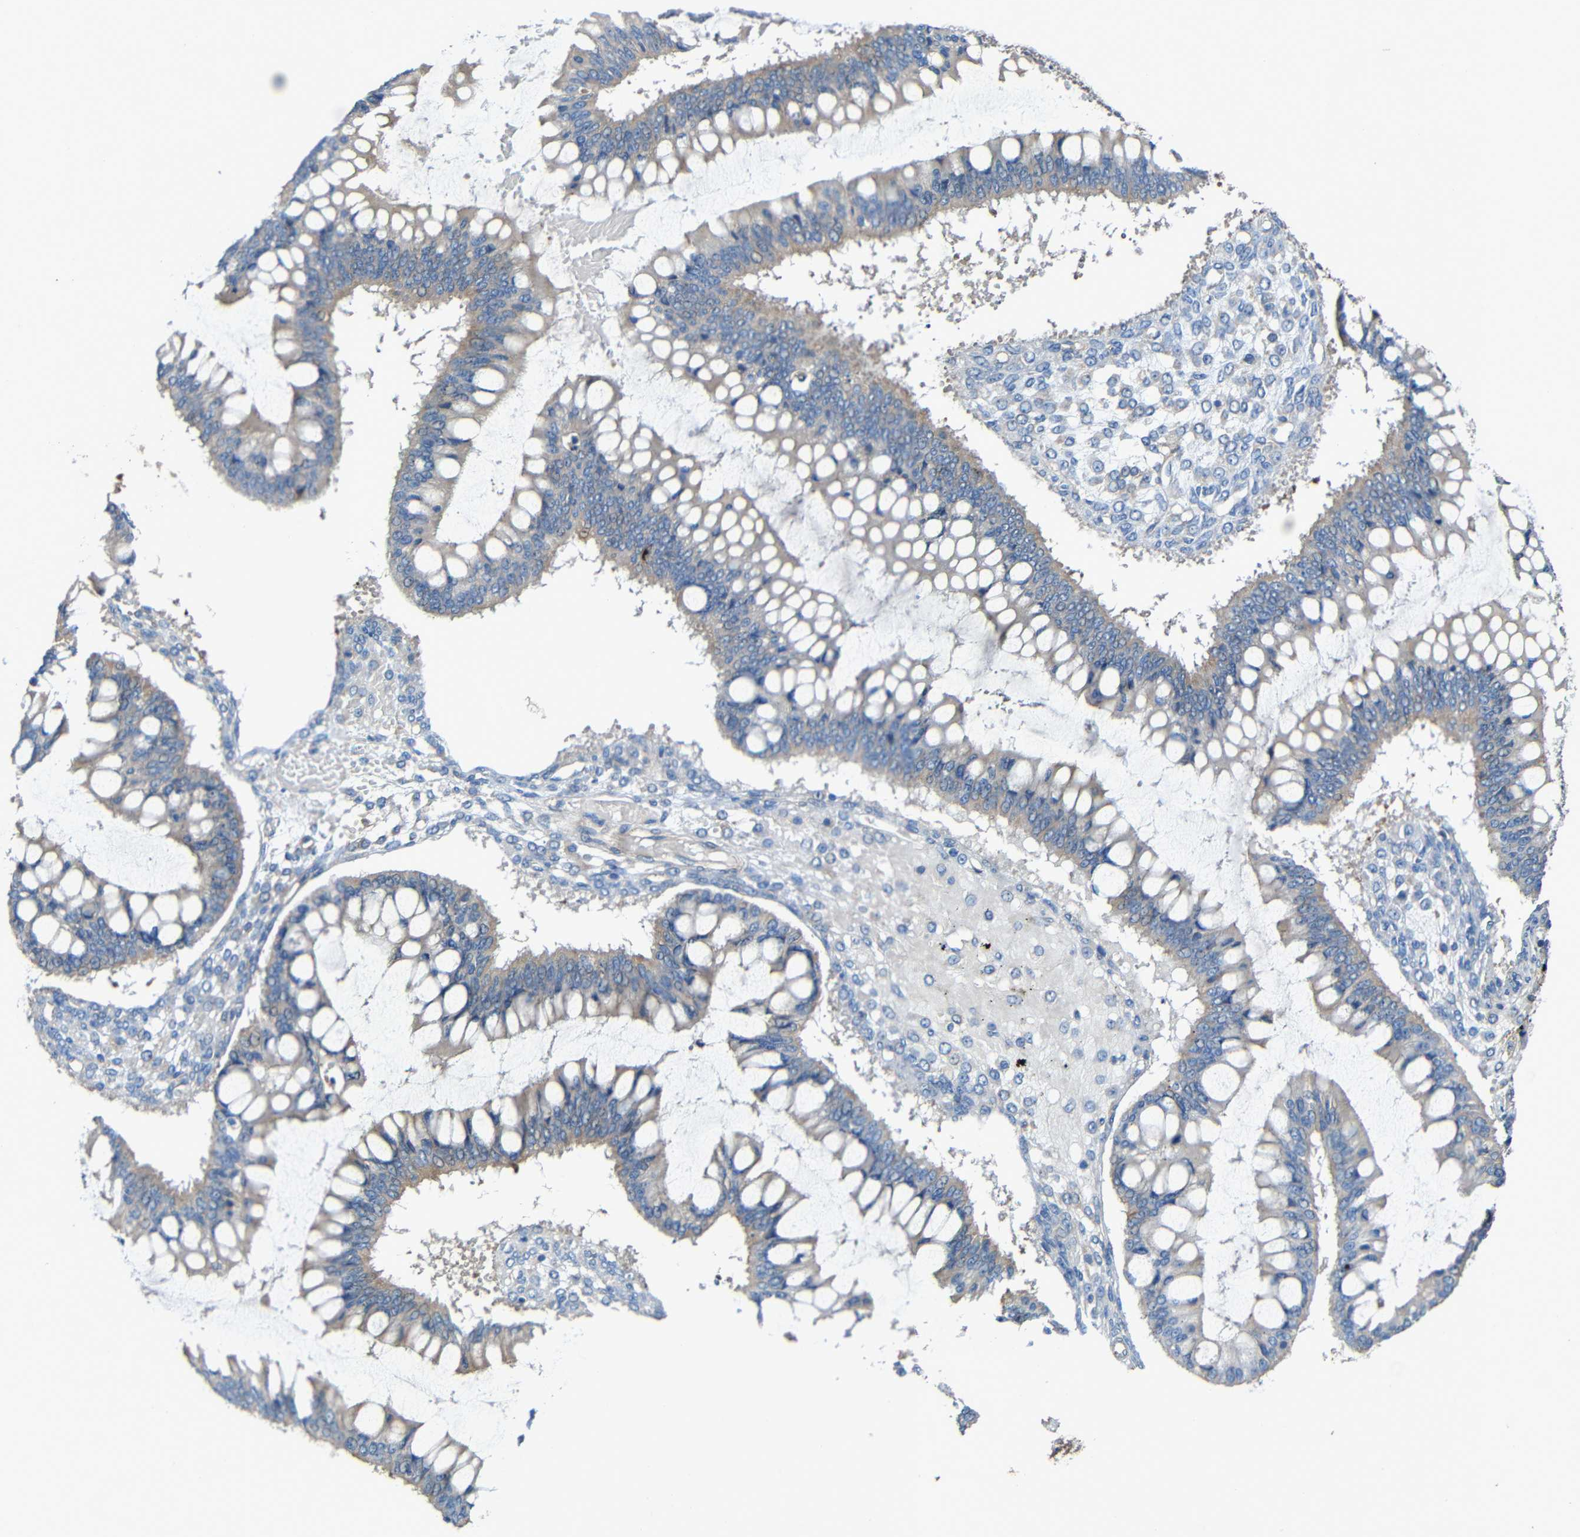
{"staining": {"intensity": "weak", "quantity": "<25%", "location": "cytoplasmic/membranous"}, "tissue": "ovarian cancer", "cell_type": "Tumor cells", "image_type": "cancer", "snomed": [{"axis": "morphology", "description": "Cystadenocarcinoma, mucinous, NOS"}, {"axis": "topography", "description": "Ovary"}], "caption": "A micrograph of human ovarian cancer is negative for staining in tumor cells.", "gene": "RHOT2", "patient": {"sex": "female", "age": 73}}